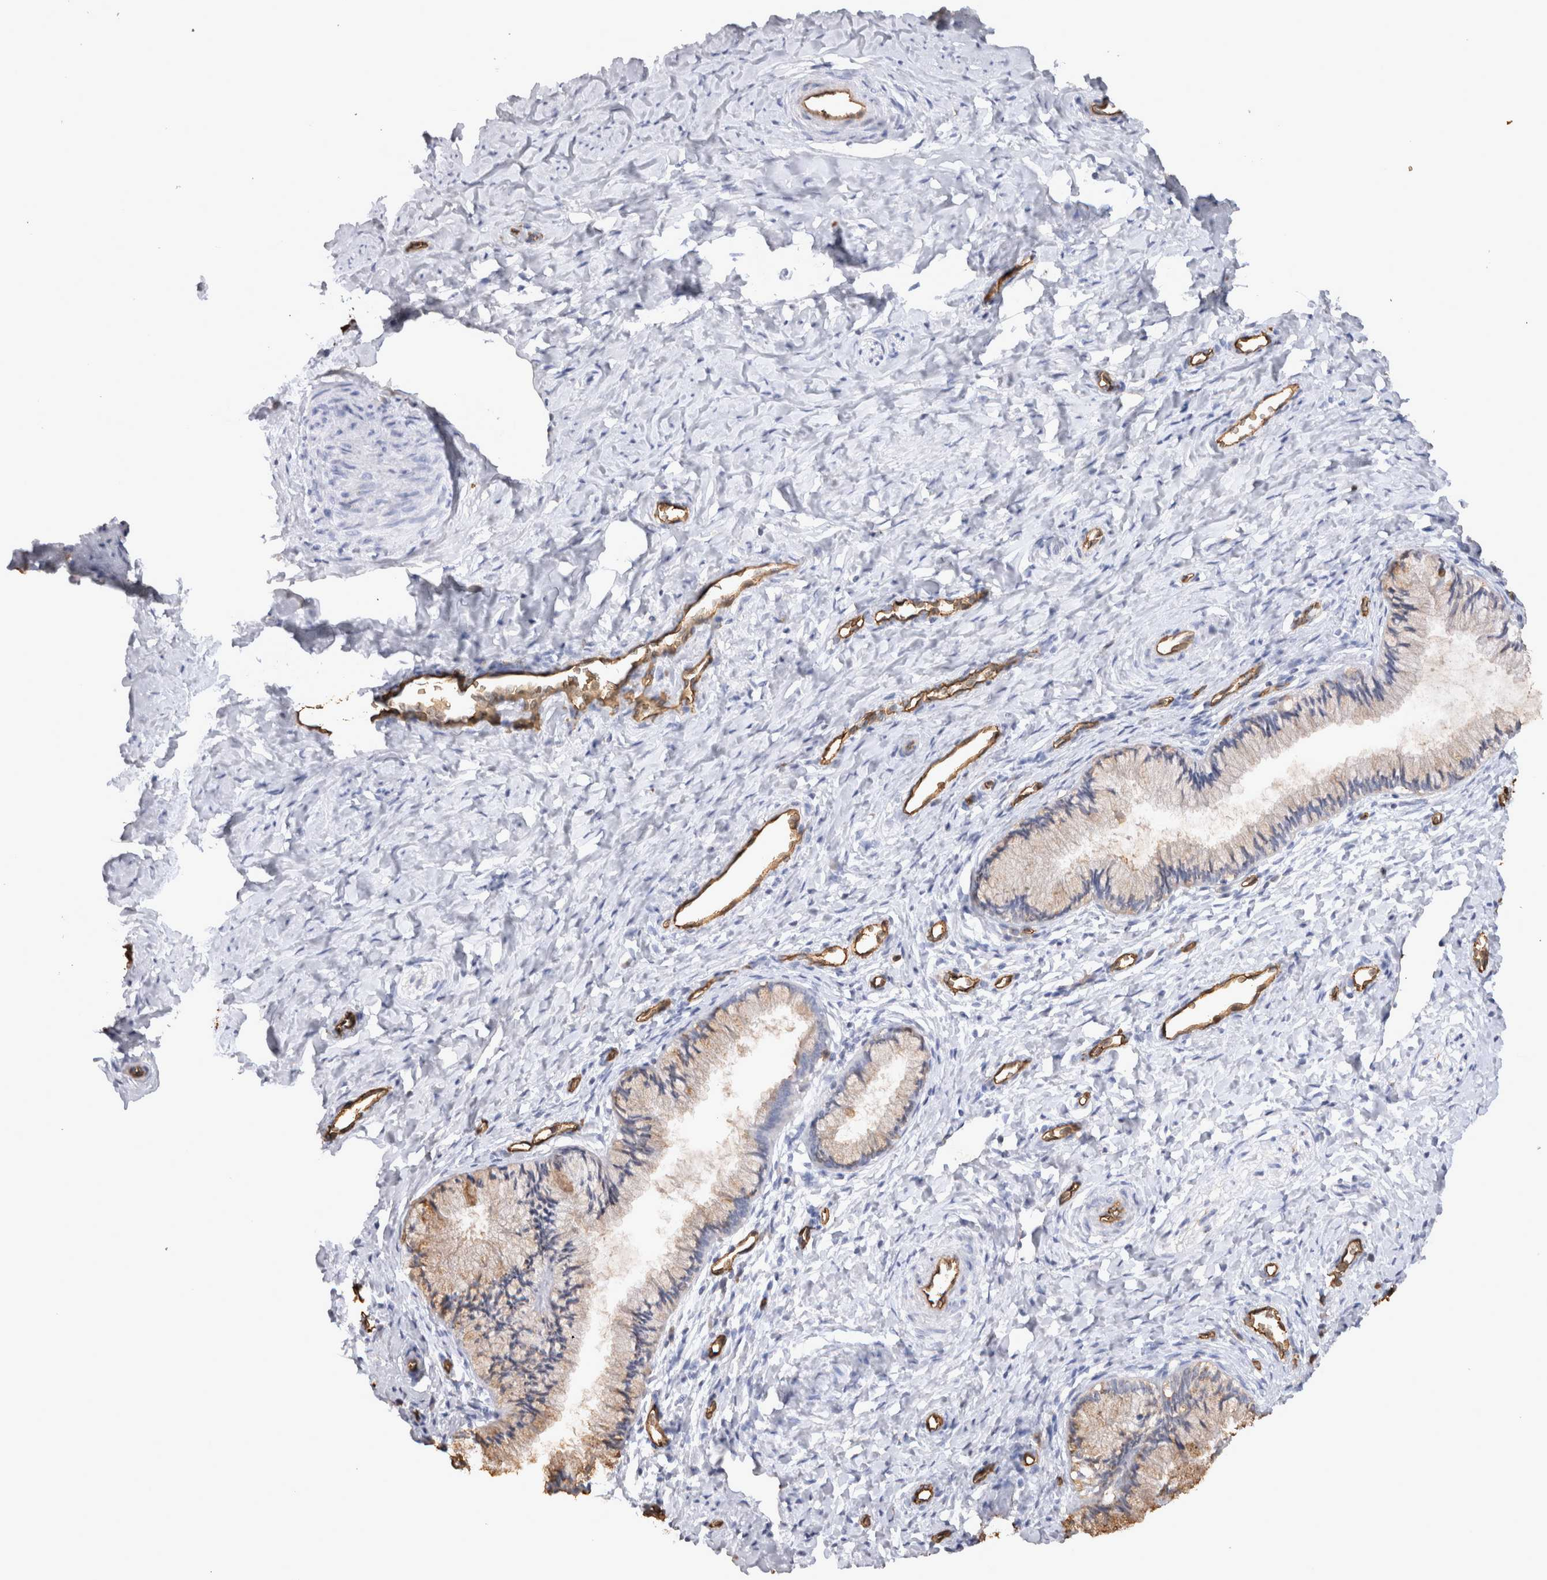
{"staining": {"intensity": "weak", "quantity": ">75%", "location": "cytoplasmic/membranous"}, "tissue": "cervix", "cell_type": "Glandular cells", "image_type": "normal", "snomed": [{"axis": "morphology", "description": "Normal tissue, NOS"}, {"axis": "topography", "description": "Cervix"}], "caption": "Human cervix stained for a protein (brown) reveals weak cytoplasmic/membranous positive positivity in approximately >75% of glandular cells.", "gene": "IL17RC", "patient": {"sex": "female", "age": 27}}